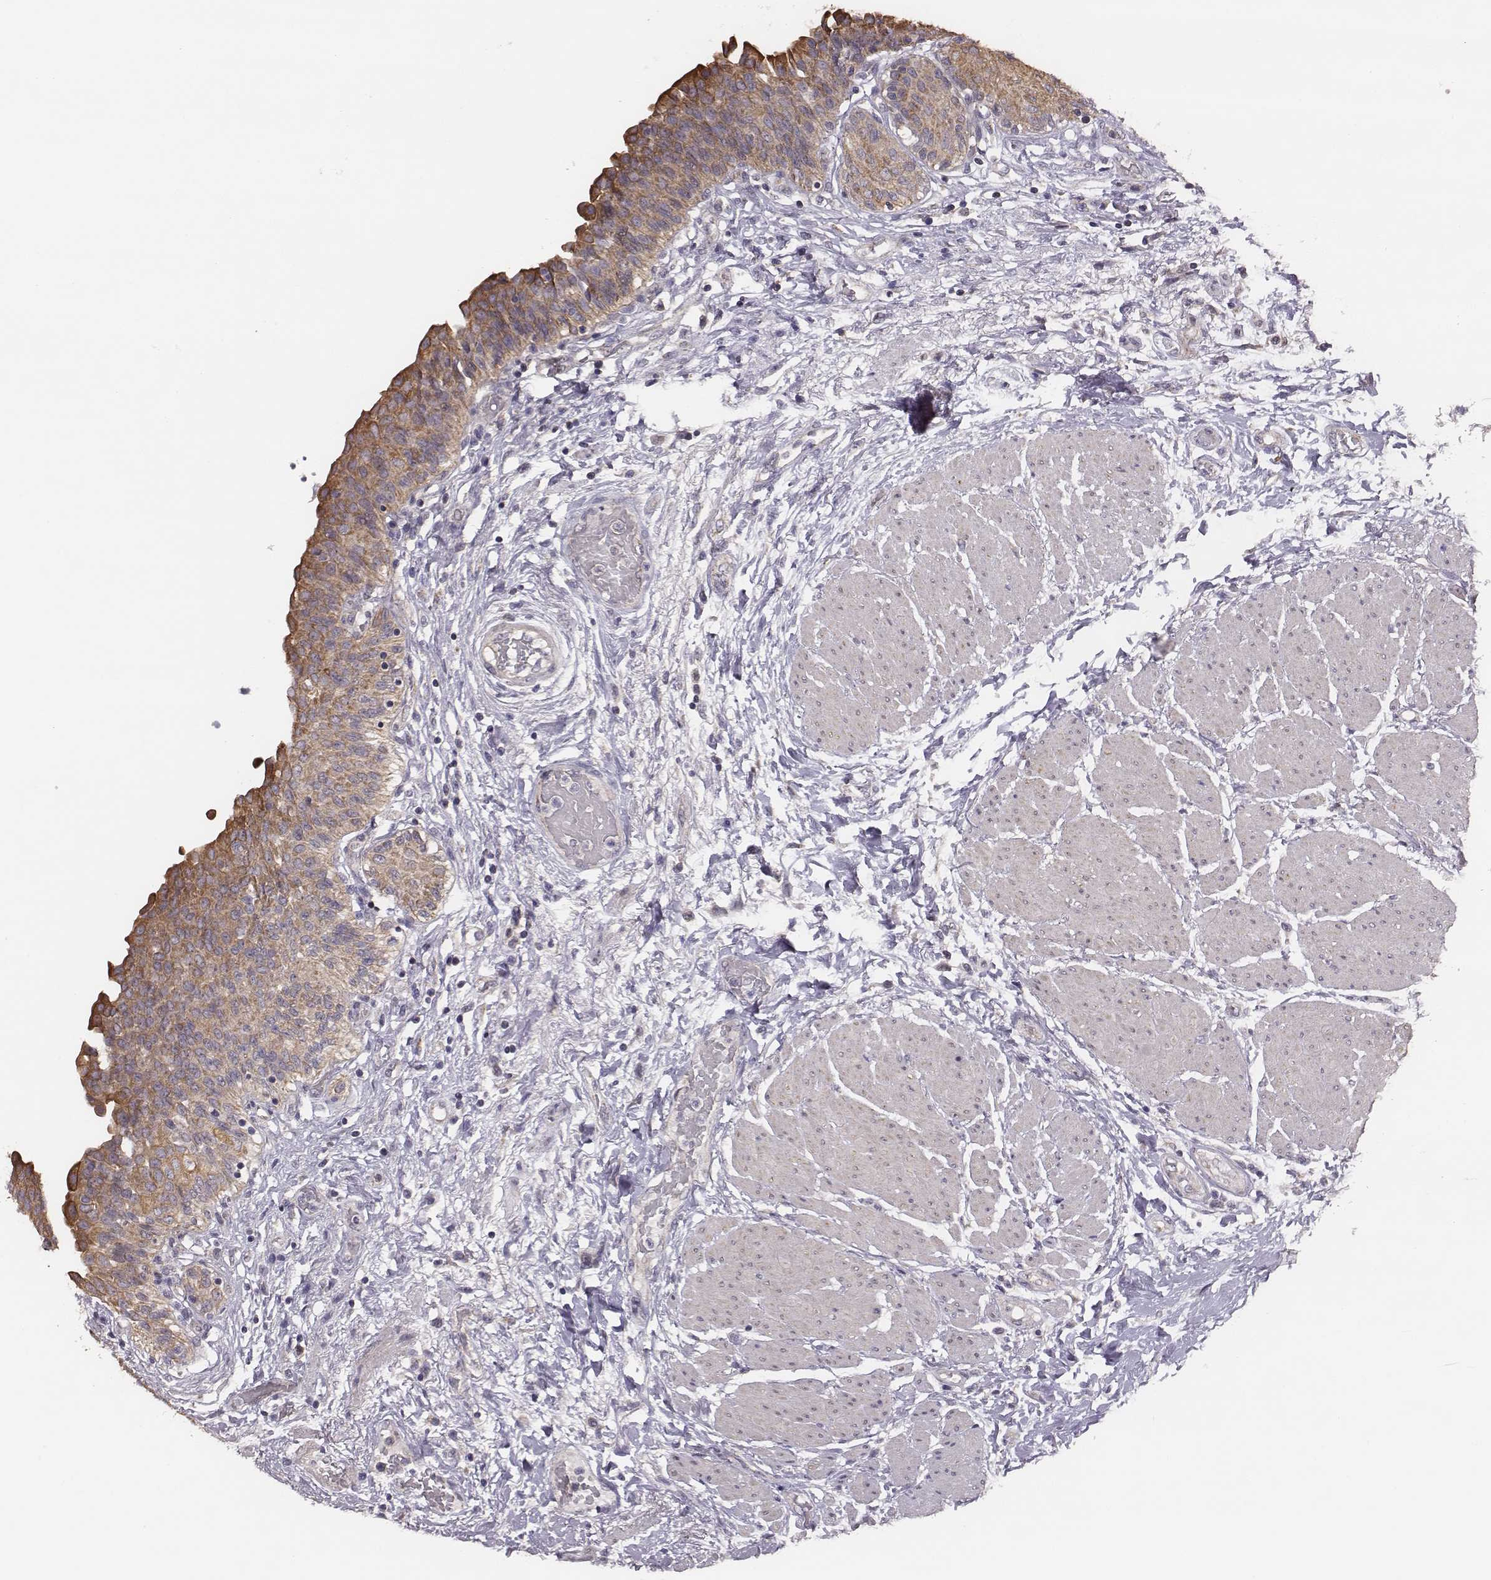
{"staining": {"intensity": "moderate", "quantity": ">75%", "location": "cytoplasmic/membranous"}, "tissue": "urinary bladder", "cell_type": "Urothelial cells", "image_type": "normal", "snomed": [{"axis": "morphology", "description": "Normal tissue, NOS"}, {"axis": "morphology", "description": "Metaplasia, NOS"}, {"axis": "topography", "description": "Urinary bladder"}], "caption": "Immunohistochemical staining of normal human urinary bladder demonstrates >75% levels of moderate cytoplasmic/membranous protein positivity in about >75% of urothelial cells.", "gene": "HAVCR1", "patient": {"sex": "male", "age": 68}}